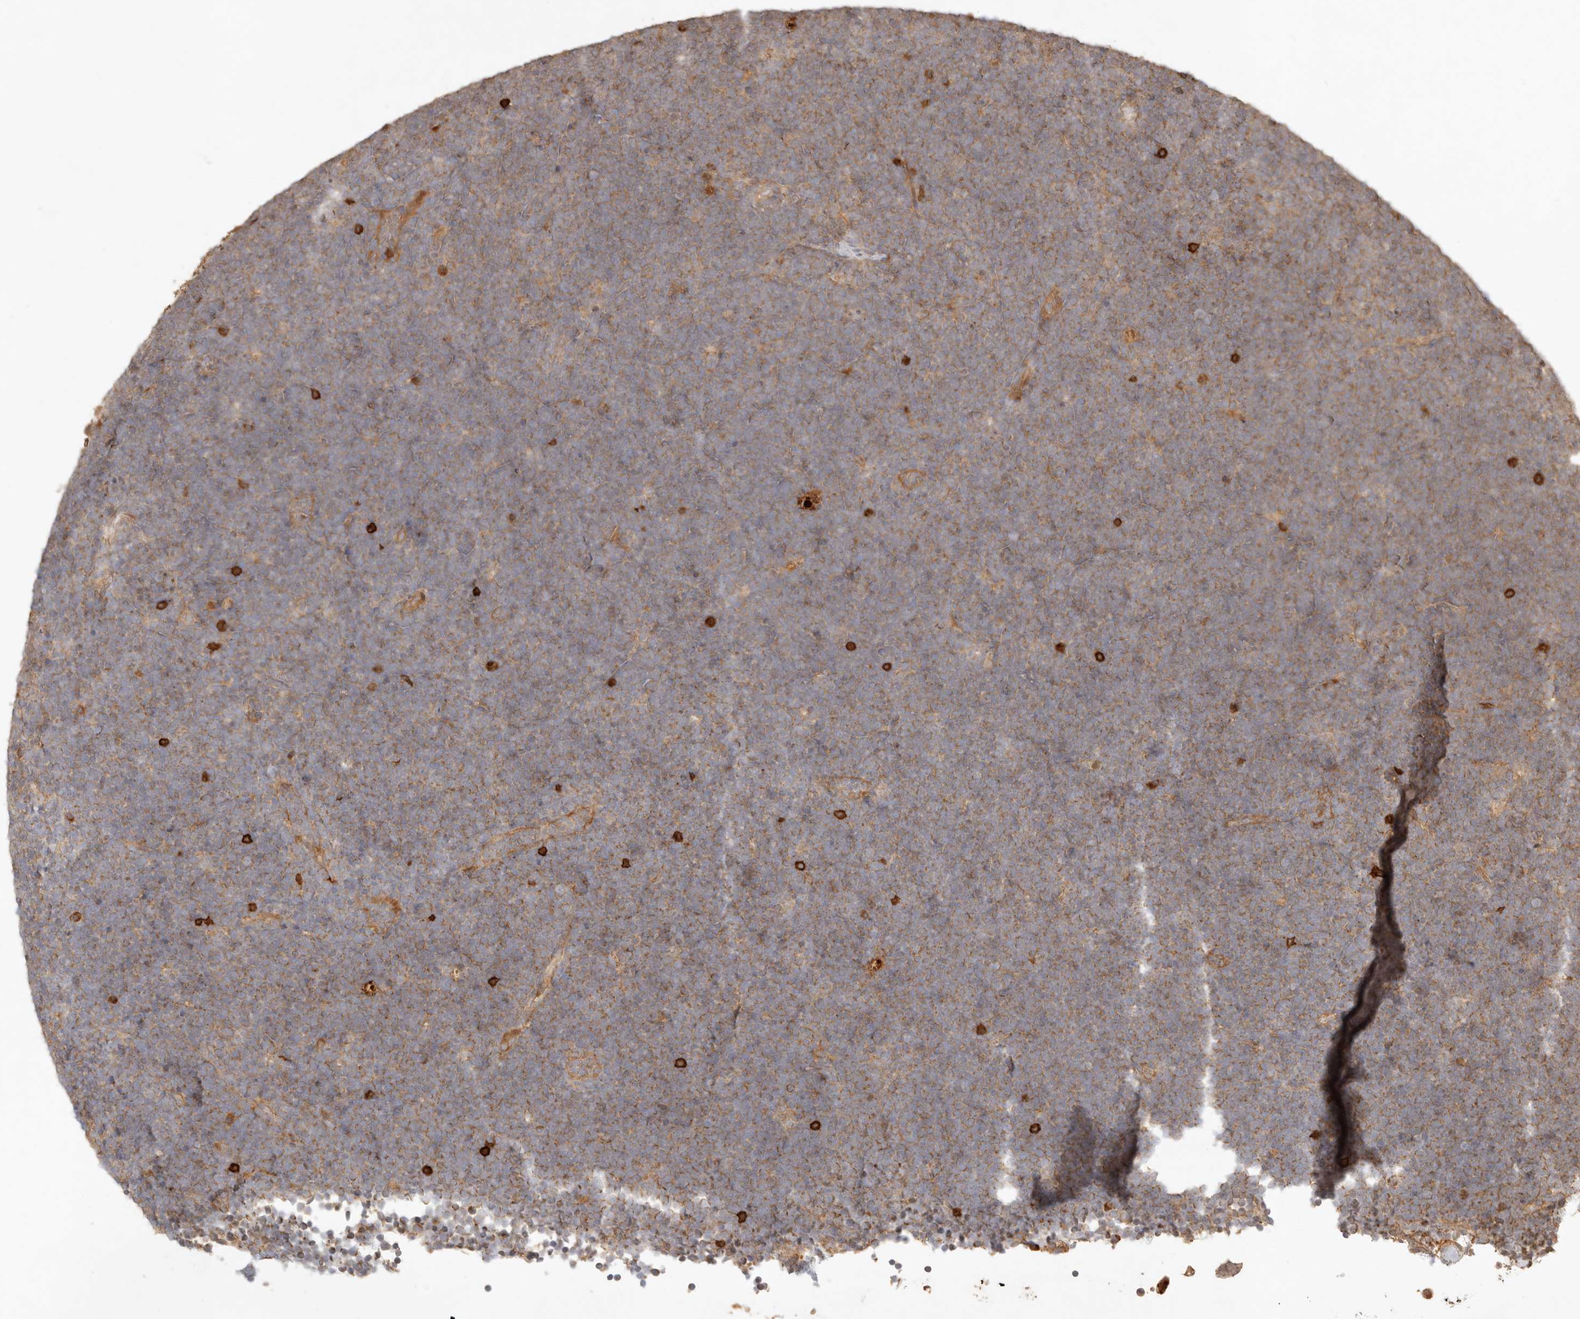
{"staining": {"intensity": "moderate", "quantity": ">75%", "location": "cytoplasmic/membranous"}, "tissue": "lymphoma", "cell_type": "Tumor cells", "image_type": "cancer", "snomed": [{"axis": "morphology", "description": "Malignant lymphoma, non-Hodgkin's type, High grade"}, {"axis": "topography", "description": "Lymph node"}], "caption": "Immunohistochemical staining of human lymphoma reveals medium levels of moderate cytoplasmic/membranous protein expression in approximately >75% of tumor cells.", "gene": "CLEC4C", "patient": {"sex": "male", "age": 13}}